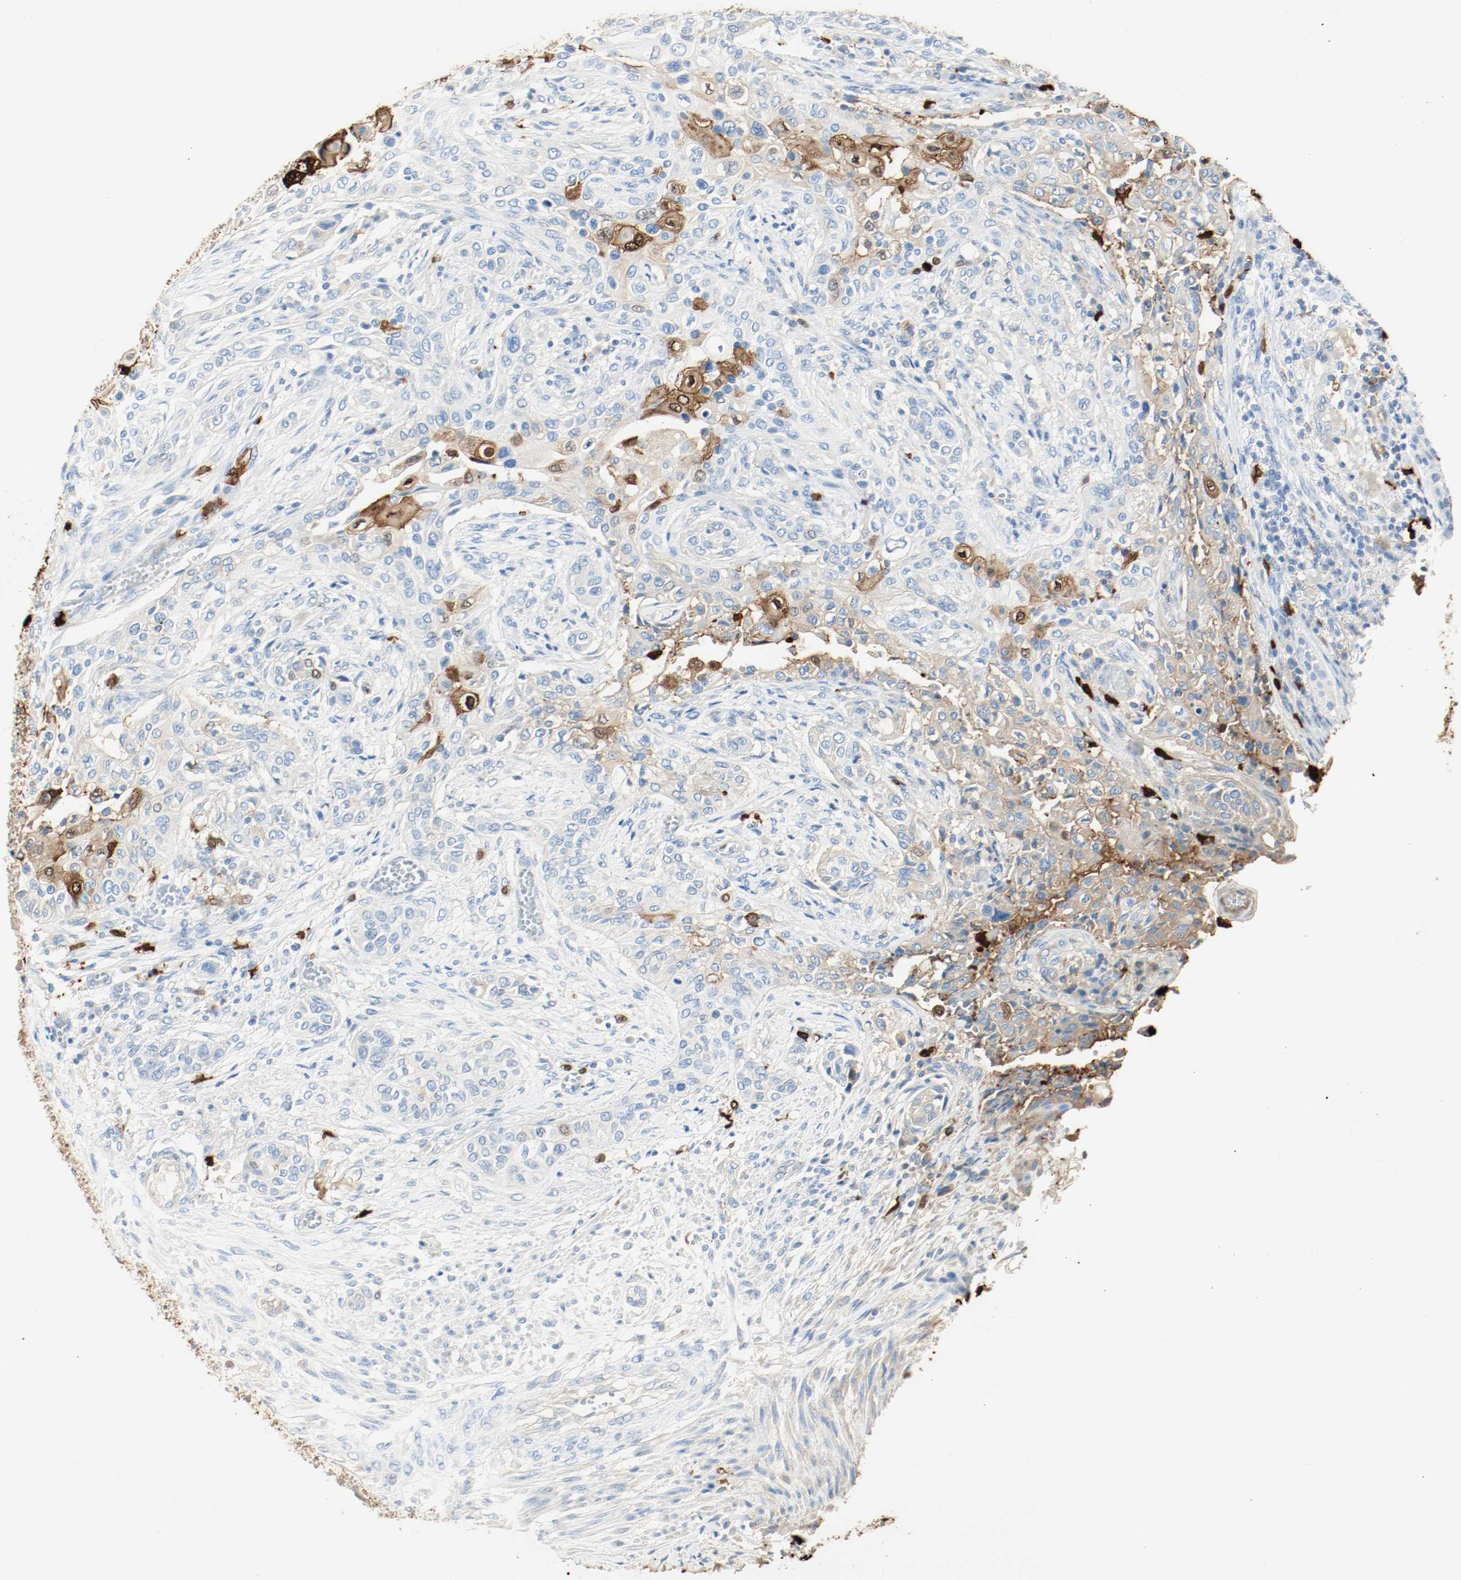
{"staining": {"intensity": "weak", "quantity": "<25%", "location": "cytoplasmic/membranous"}, "tissue": "urothelial cancer", "cell_type": "Tumor cells", "image_type": "cancer", "snomed": [{"axis": "morphology", "description": "Urothelial carcinoma, High grade"}, {"axis": "topography", "description": "Urinary bladder"}], "caption": "Protein analysis of urothelial cancer exhibits no significant expression in tumor cells.", "gene": "S100A9", "patient": {"sex": "male", "age": 74}}